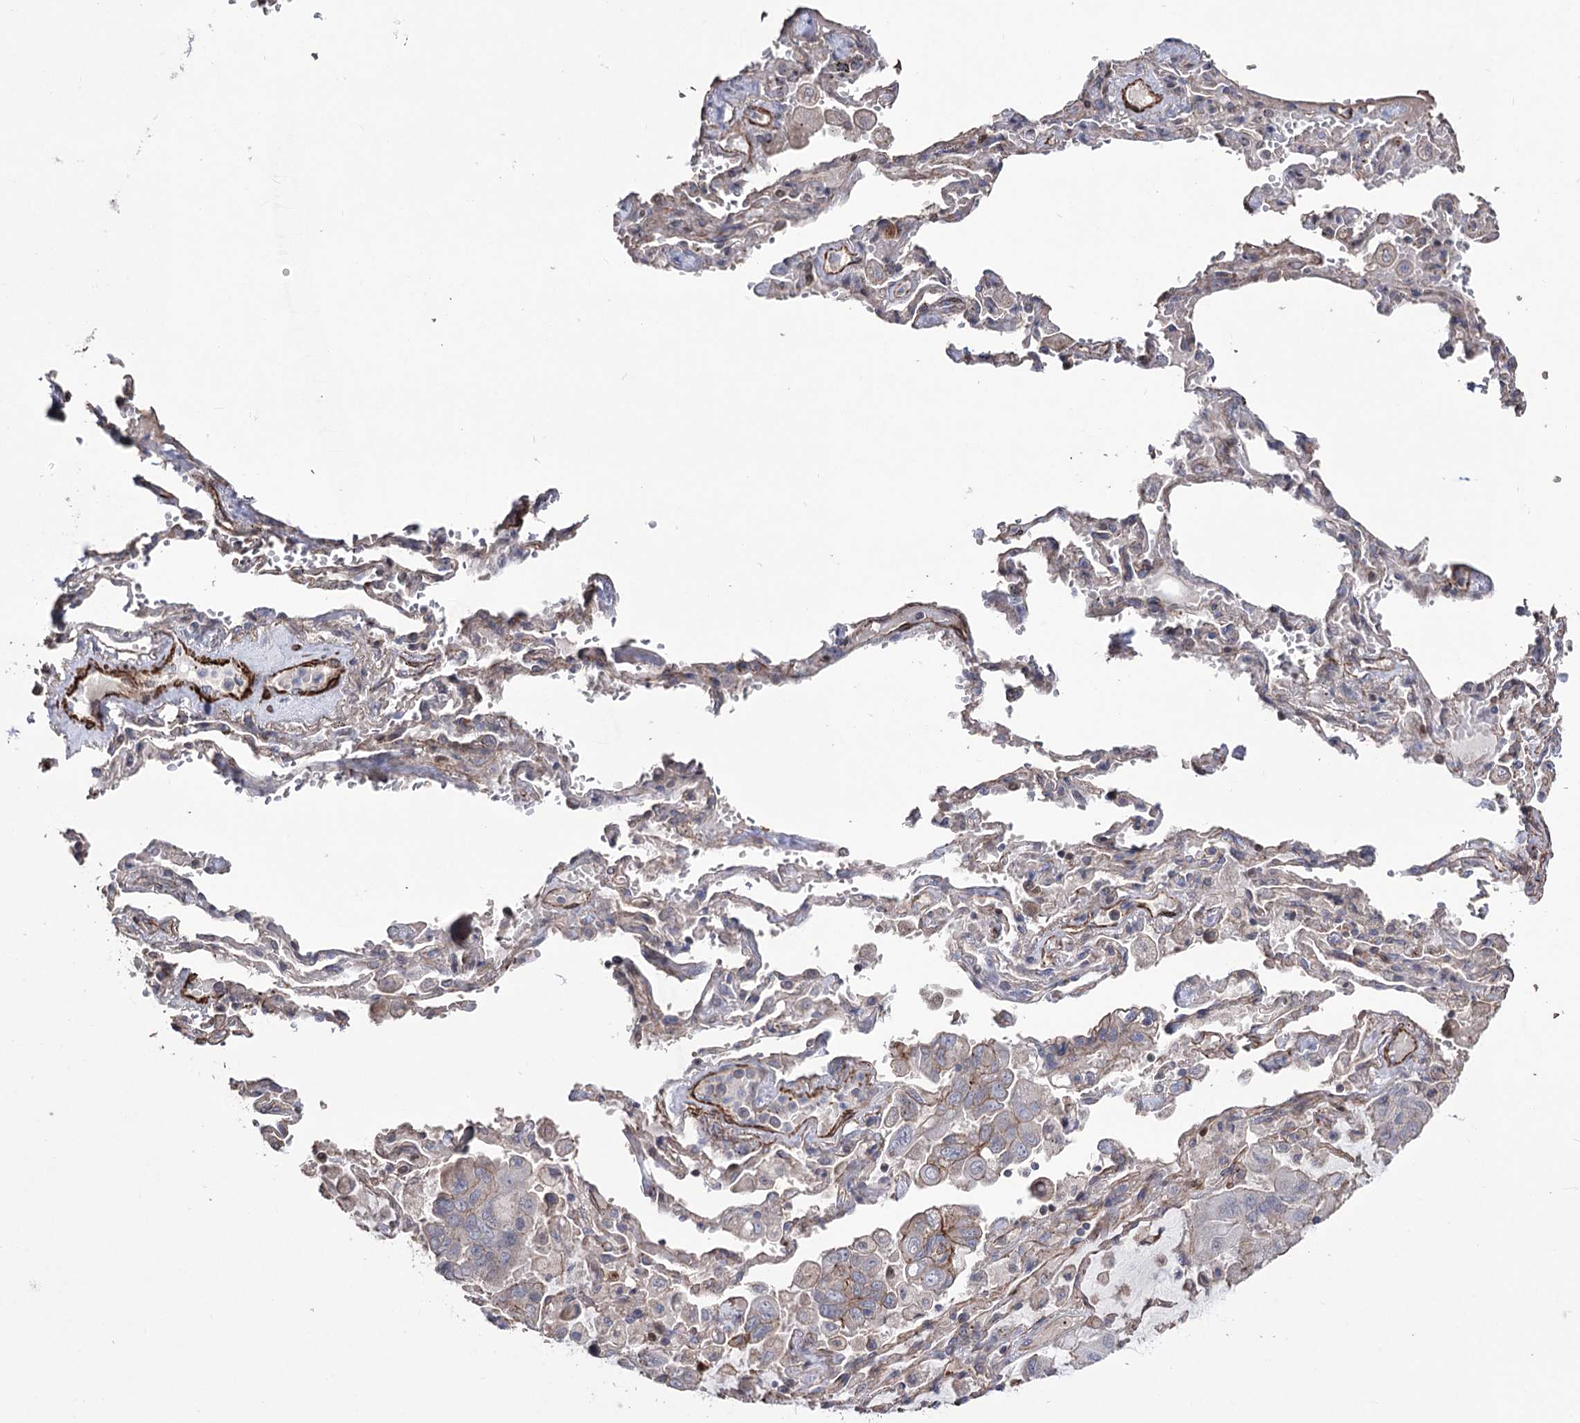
{"staining": {"intensity": "moderate", "quantity": "<25%", "location": "cytoplasmic/membranous"}, "tissue": "lung cancer", "cell_type": "Tumor cells", "image_type": "cancer", "snomed": [{"axis": "morphology", "description": "Adenocarcinoma, NOS"}, {"axis": "topography", "description": "Lung"}], "caption": "Immunohistochemistry (DAB (3,3'-diaminobenzidine)) staining of human lung cancer shows moderate cytoplasmic/membranous protein expression in approximately <25% of tumor cells.", "gene": "ARHGAP20", "patient": {"sex": "male", "age": 64}}